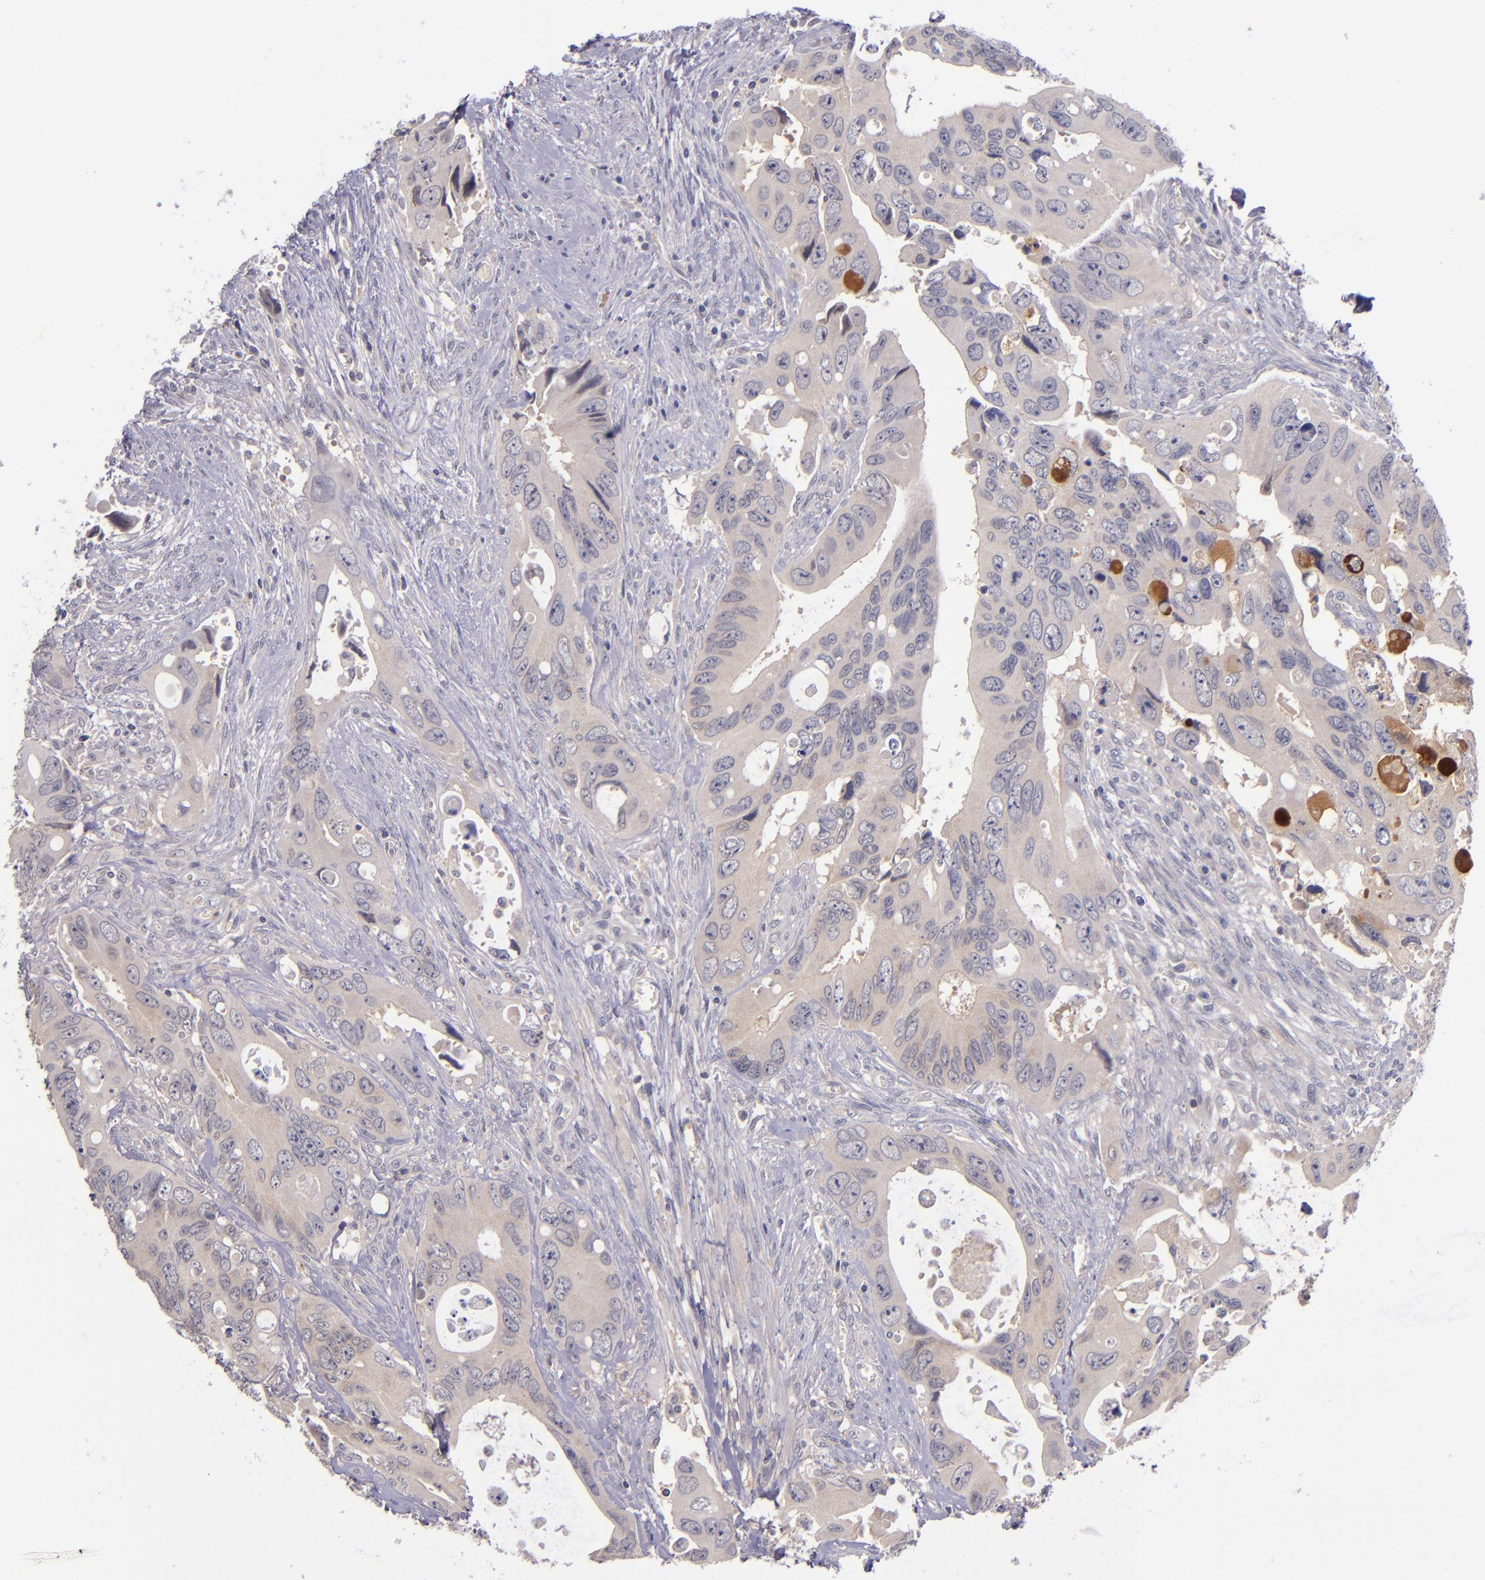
{"staining": {"intensity": "weak", "quantity": ">75%", "location": "cytoplasmic/membranous"}, "tissue": "colorectal cancer", "cell_type": "Tumor cells", "image_type": "cancer", "snomed": [{"axis": "morphology", "description": "Adenocarcinoma, NOS"}, {"axis": "topography", "description": "Rectum"}], "caption": "Immunohistochemistry of human adenocarcinoma (colorectal) reveals low levels of weak cytoplasmic/membranous staining in about >75% of tumor cells.", "gene": "RBP4", "patient": {"sex": "male", "age": 70}}